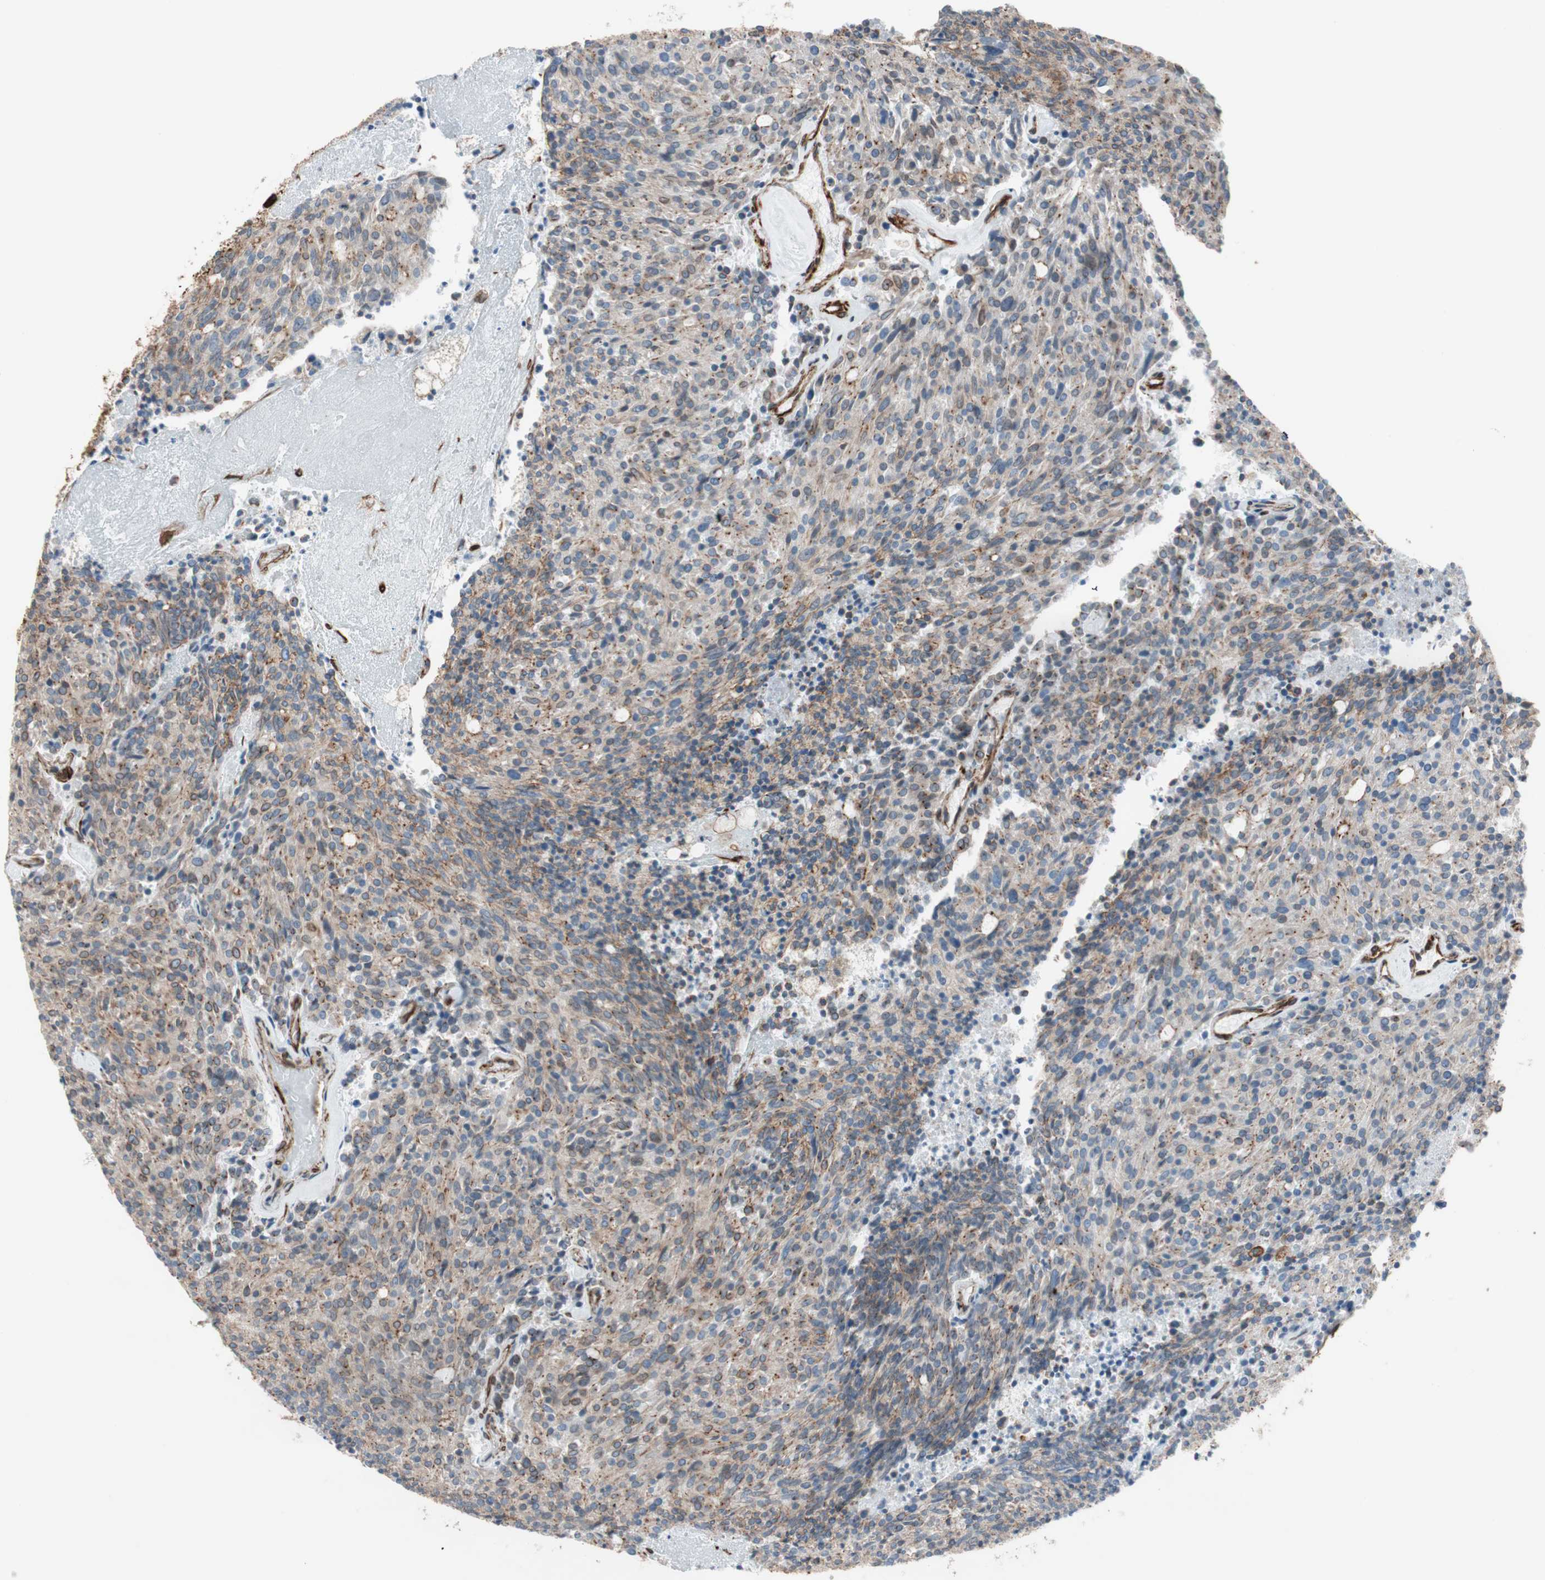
{"staining": {"intensity": "moderate", "quantity": "25%-75%", "location": "cytoplasmic/membranous"}, "tissue": "carcinoid", "cell_type": "Tumor cells", "image_type": "cancer", "snomed": [{"axis": "morphology", "description": "Carcinoid, malignant, NOS"}, {"axis": "topography", "description": "Pancreas"}], "caption": "Immunohistochemical staining of carcinoid exhibits medium levels of moderate cytoplasmic/membranous expression in about 25%-75% of tumor cells.", "gene": "TCTA", "patient": {"sex": "female", "age": 54}}